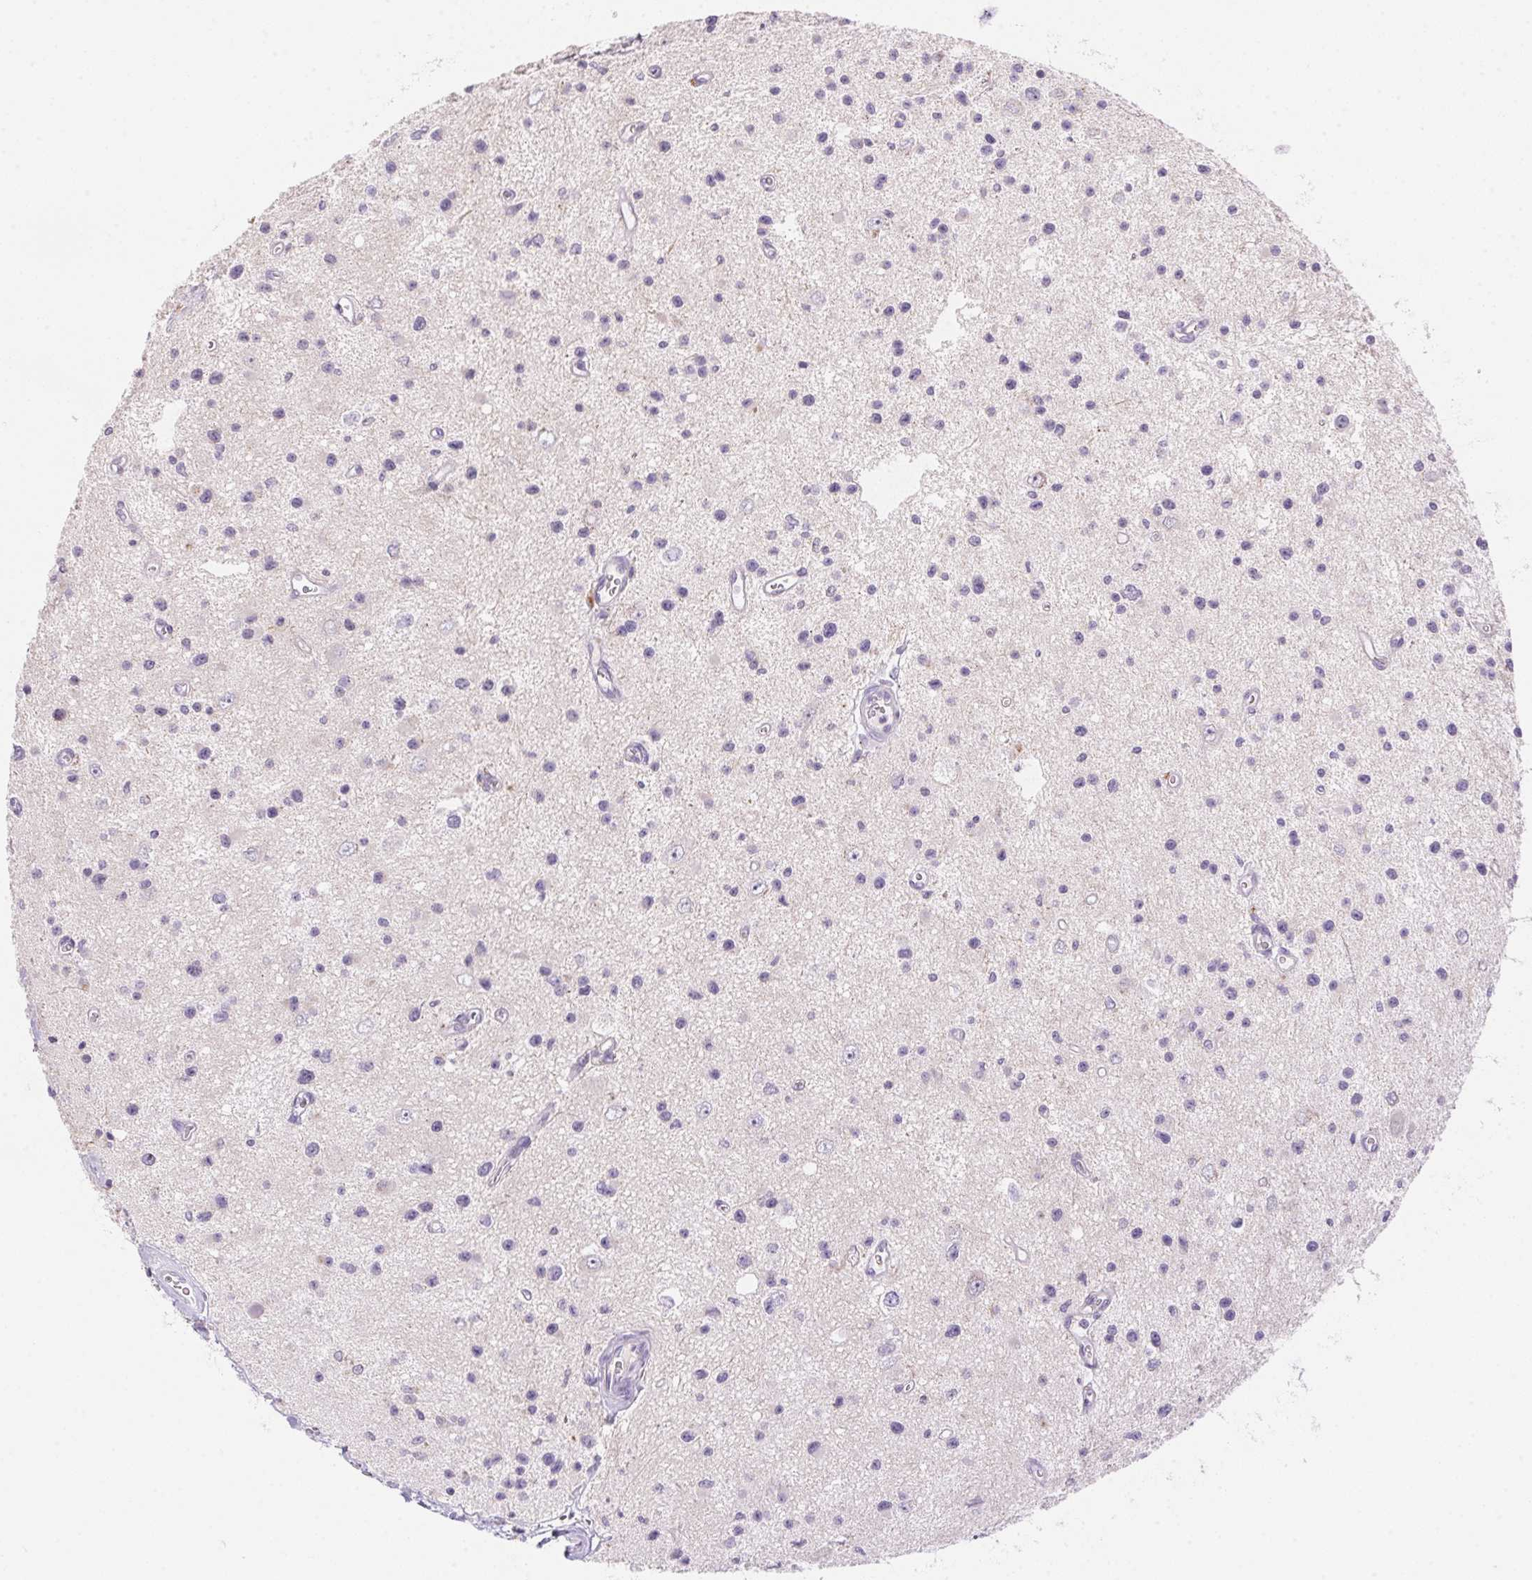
{"staining": {"intensity": "negative", "quantity": "none", "location": "none"}, "tissue": "glioma", "cell_type": "Tumor cells", "image_type": "cancer", "snomed": [{"axis": "morphology", "description": "Glioma, malignant, Low grade"}, {"axis": "topography", "description": "Brain"}], "caption": "Immunohistochemical staining of human glioma reveals no significant positivity in tumor cells.", "gene": "TEKT1", "patient": {"sex": "male", "age": 43}}